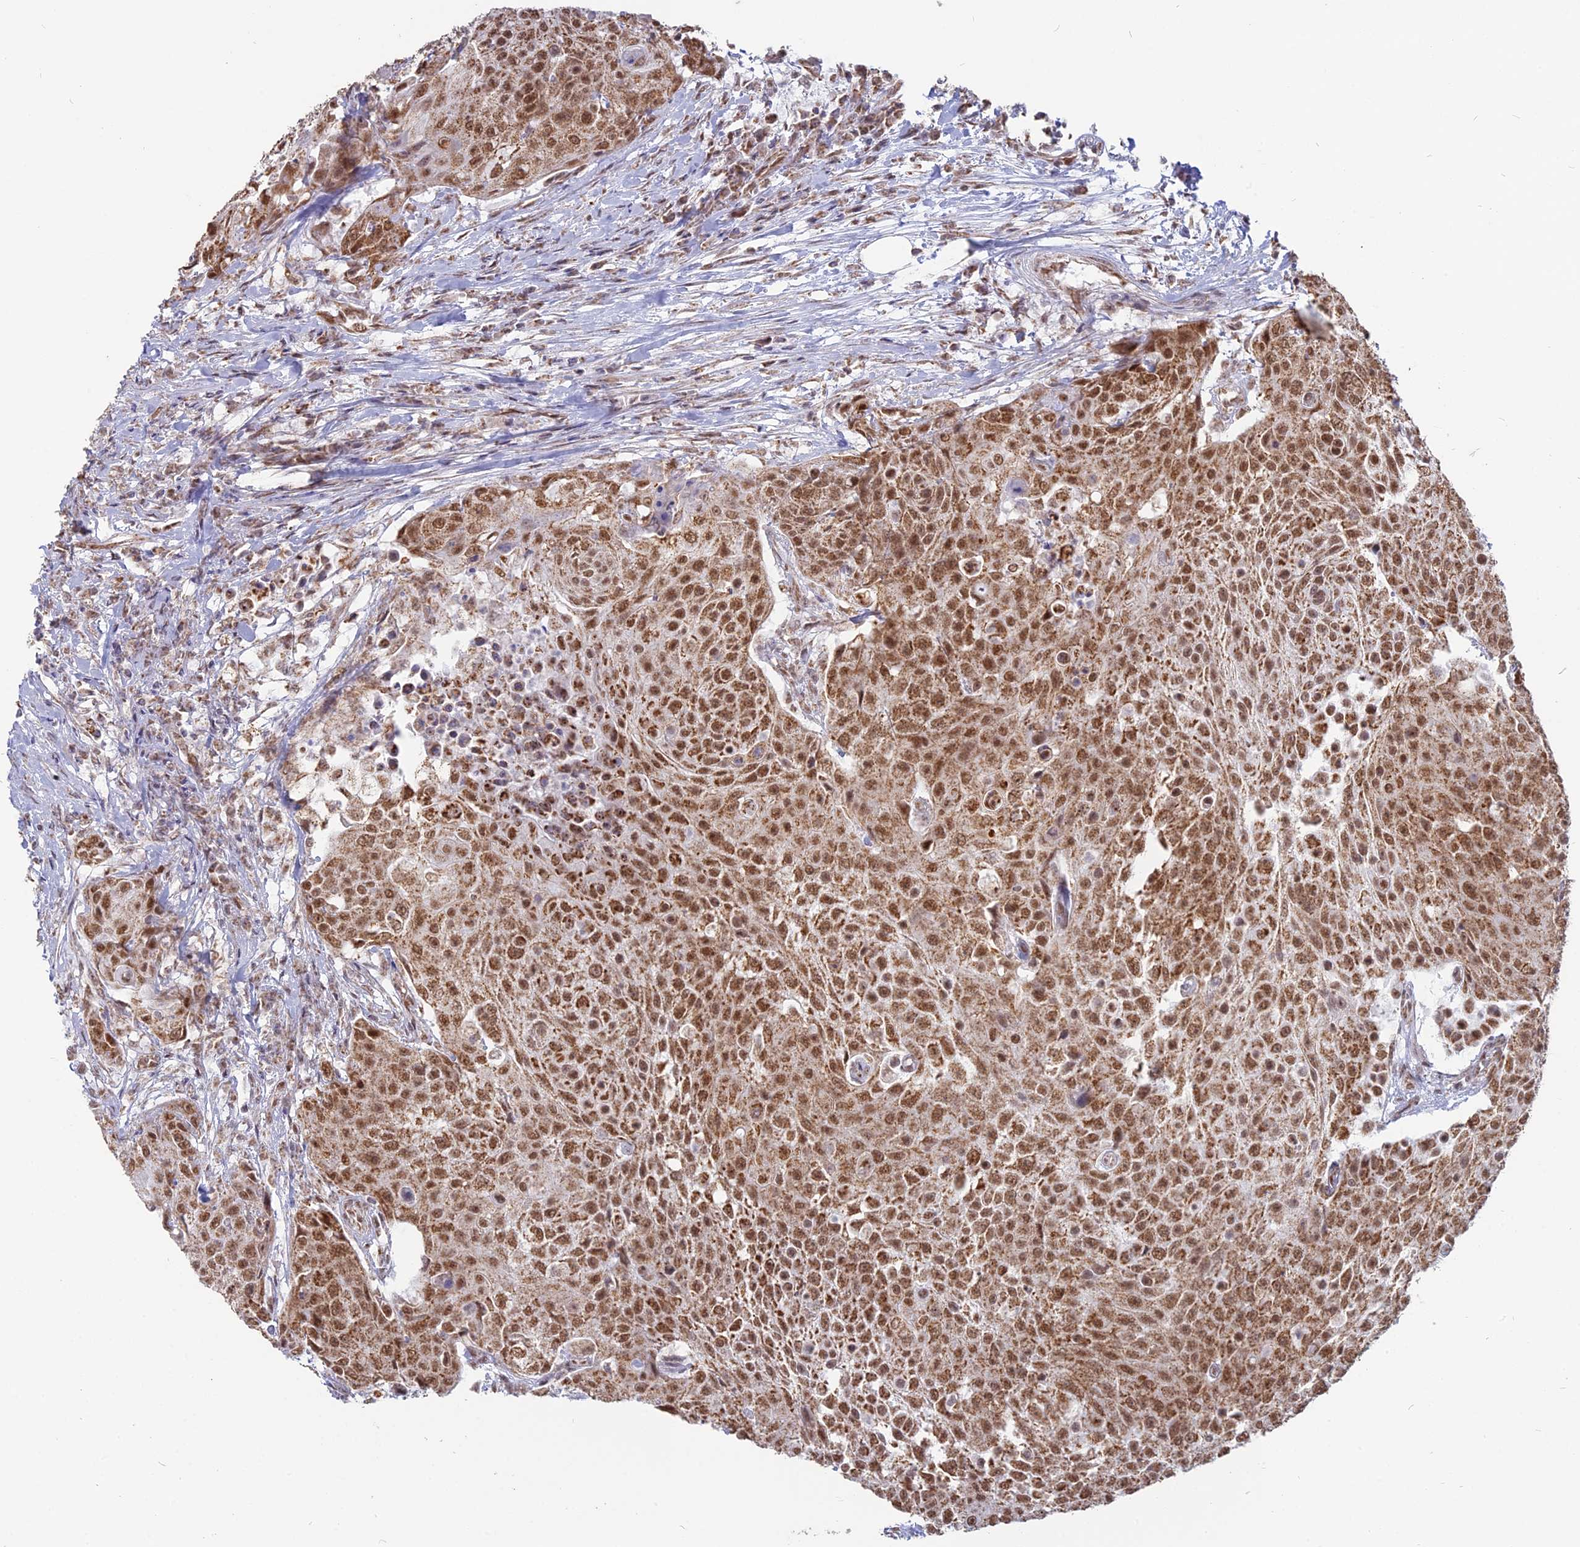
{"staining": {"intensity": "strong", "quantity": ">75%", "location": "nuclear"}, "tissue": "urothelial cancer", "cell_type": "Tumor cells", "image_type": "cancer", "snomed": [{"axis": "morphology", "description": "Urothelial carcinoma, High grade"}, {"axis": "topography", "description": "Urinary bladder"}], "caption": "A brown stain shows strong nuclear staining of a protein in urothelial carcinoma (high-grade) tumor cells.", "gene": "ARHGAP40", "patient": {"sex": "female", "age": 63}}